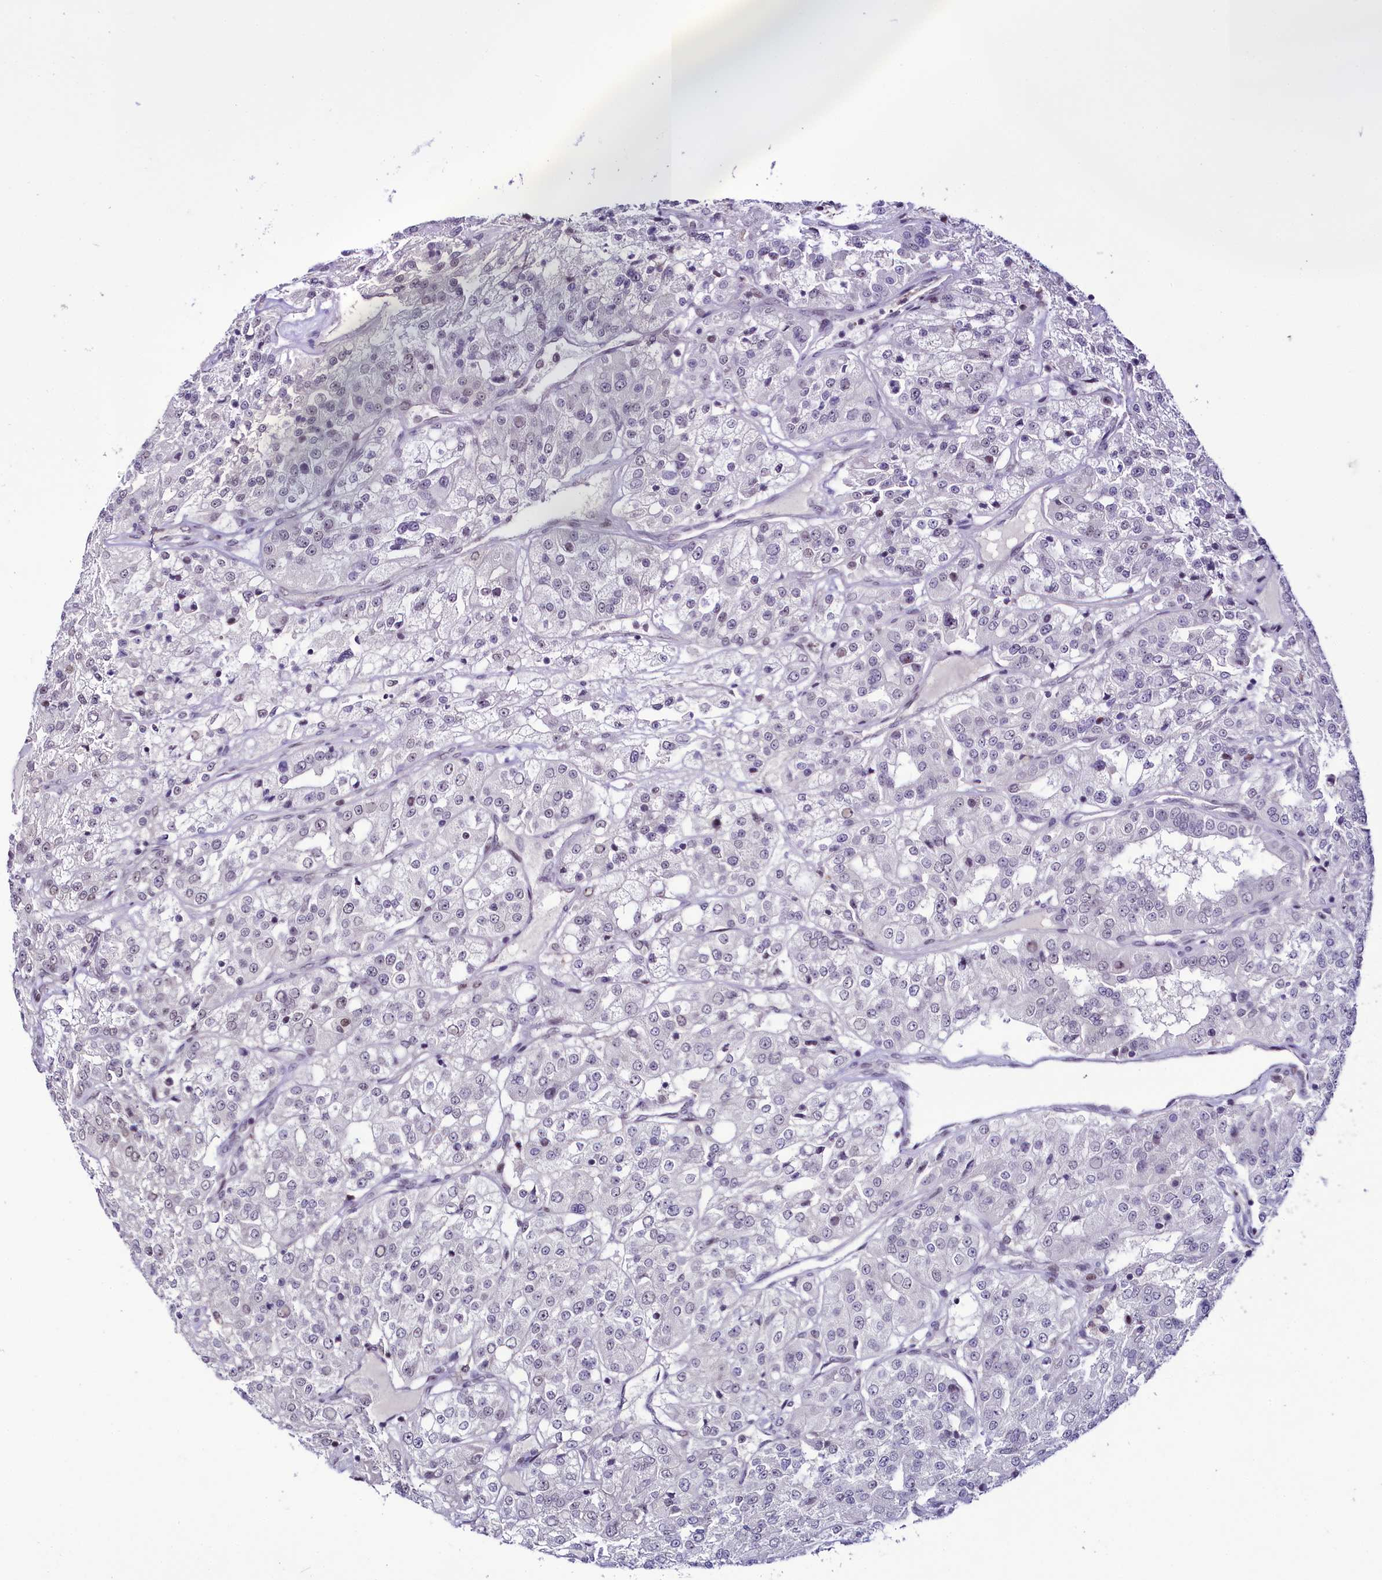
{"staining": {"intensity": "negative", "quantity": "none", "location": "none"}, "tissue": "renal cancer", "cell_type": "Tumor cells", "image_type": "cancer", "snomed": [{"axis": "morphology", "description": "Adenocarcinoma, NOS"}, {"axis": "topography", "description": "Kidney"}], "caption": "Immunohistochemistry of human renal cancer exhibits no positivity in tumor cells. (DAB immunohistochemistry (IHC) with hematoxylin counter stain).", "gene": "SCAF11", "patient": {"sex": "female", "age": 63}}